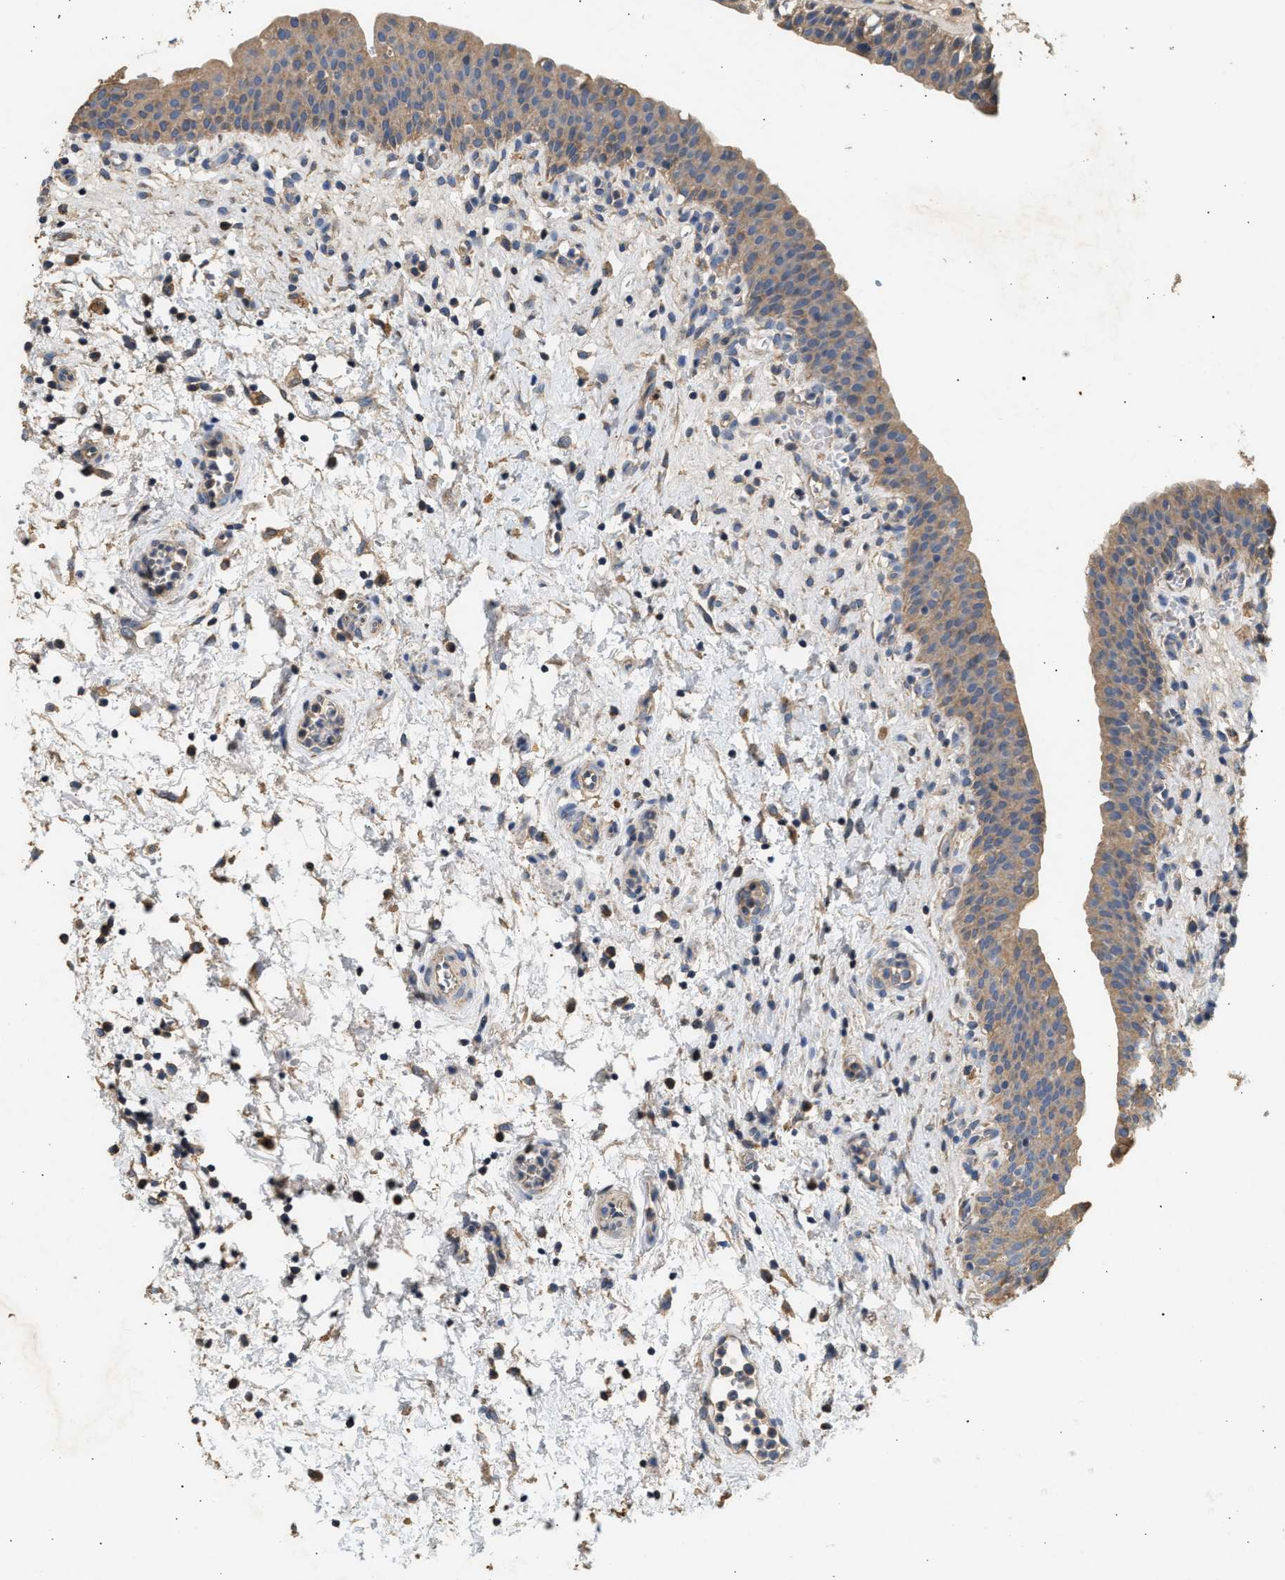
{"staining": {"intensity": "moderate", "quantity": ">75%", "location": "cytoplasmic/membranous"}, "tissue": "urinary bladder", "cell_type": "Urothelial cells", "image_type": "normal", "snomed": [{"axis": "morphology", "description": "Normal tissue, NOS"}, {"axis": "topography", "description": "Urinary bladder"}], "caption": "This image demonstrates immunohistochemistry staining of benign human urinary bladder, with medium moderate cytoplasmic/membranous staining in approximately >75% of urothelial cells.", "gene": "WDR31", "patient": {"sex": "male", "age": 37}}